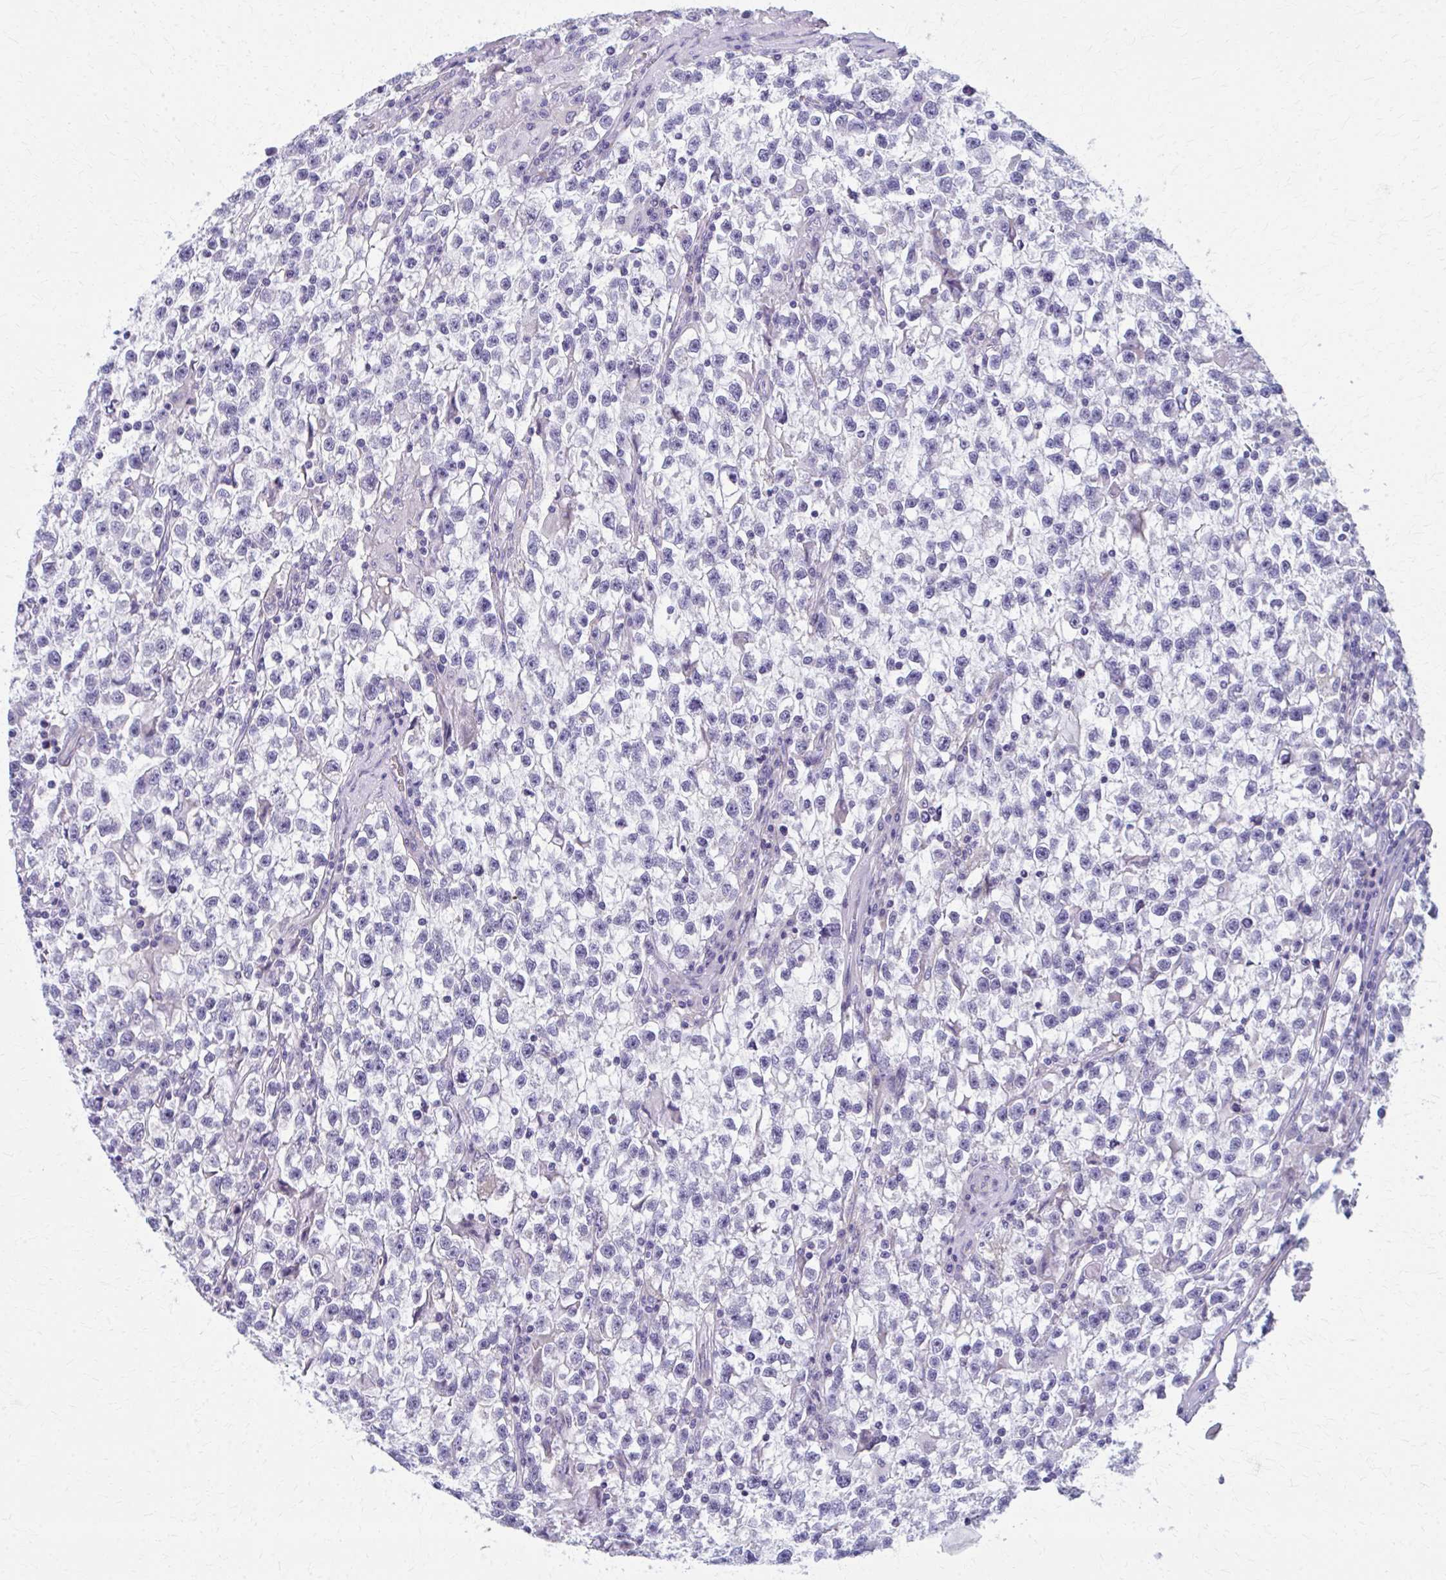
{"staining": {"intensity": "negative", "quantity": "none", "location": "none"}, "tissue": "testis cancer", "cell_type": "Tumor cells", "image_type": "cancer", "snomed": [{"axis": "morphology", "description": "Seminoma, NOS"}, {"axis": "topography", "description": "Testis"}], "caption": "Tumor cells are negative for protein expression in human testis cancer.", "gene": "SPATS2L", "patient": {"sex": "male", "age": 31}}